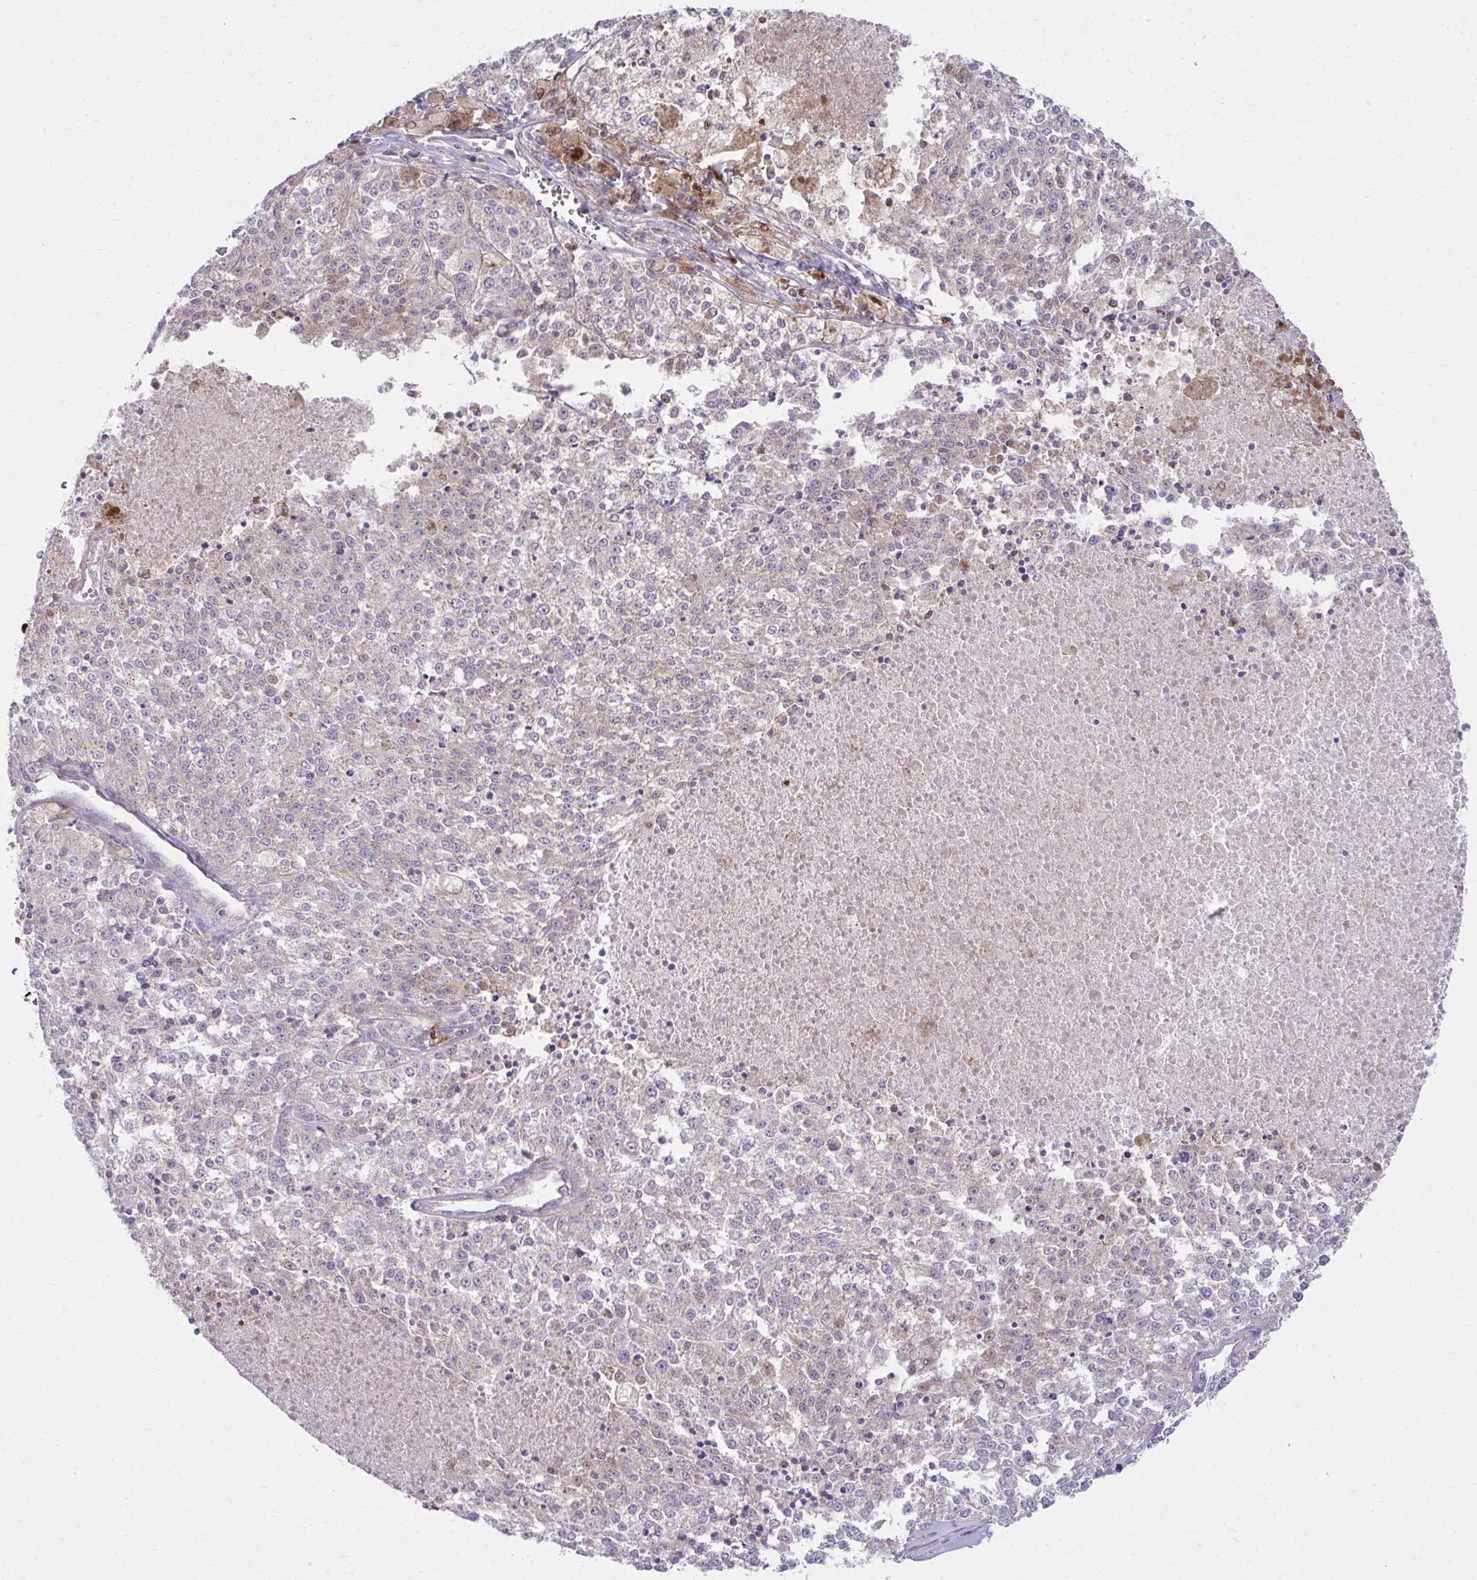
{"staining": {"intensity": "negative", "quantity": "none", "location": "none"}, "tissue": "melanoma", "cell_type": "Tumor cells", "image_type": "cancer", "snomed": [{"axis": "morphology", "description": "Malignant melanoma, NOS"}, {"axis": "topography", "description": "Skin"}], "caption": "Tumor cells show no significant positivity in malignant melanoma. (DAB immunohistochemistry (IHC) visualized using brightfield microscopy, high magnification).", "gene": "C16orf54", "patient": {"sex": "female", "age": 64}}